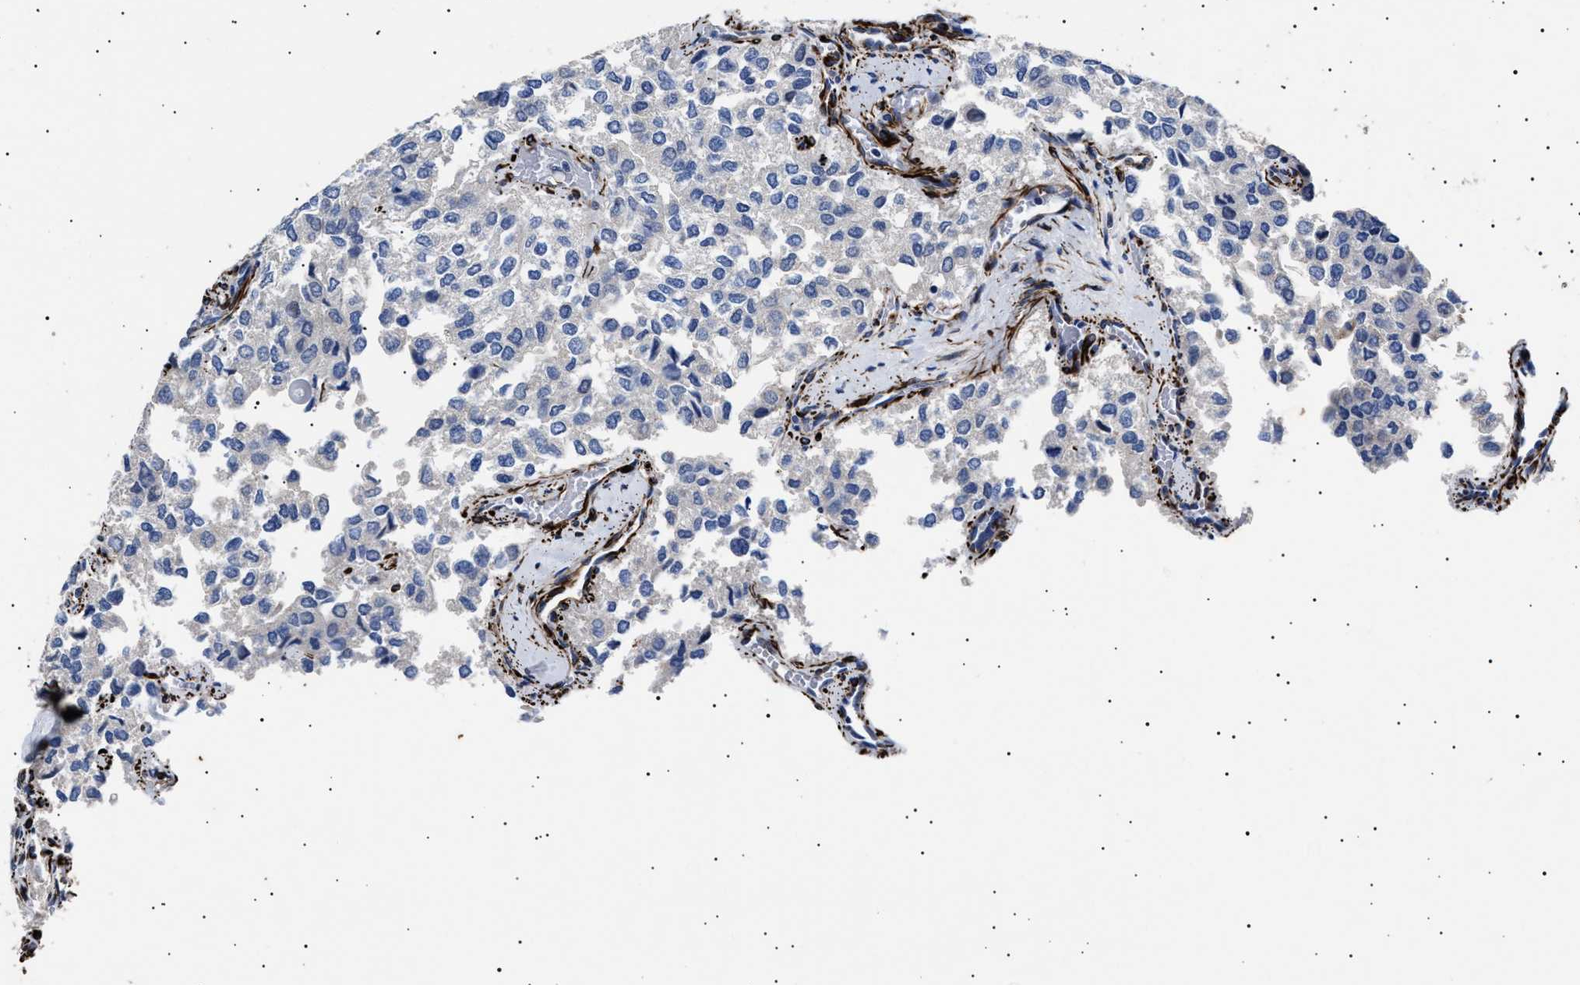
{"staining": {"intensity": "negative", "quantity": "none", "location": "none"}, "tissue": "thyroid cancer", "cell_type": "Tumor cells", "image_type": "cancer", "snomed": [{"axis": "morphology", "description": "Follicular adenoma carcinoma, NOS"}, {"axis": "topography", "description": "Thyroid gland"}], "caption": "Tumor cells show no significant expression in thyroid cancer (follicular adenoma carcinoma).", "gene": "OLFML2A", "patient": {"sex": "male", "age": 75}}